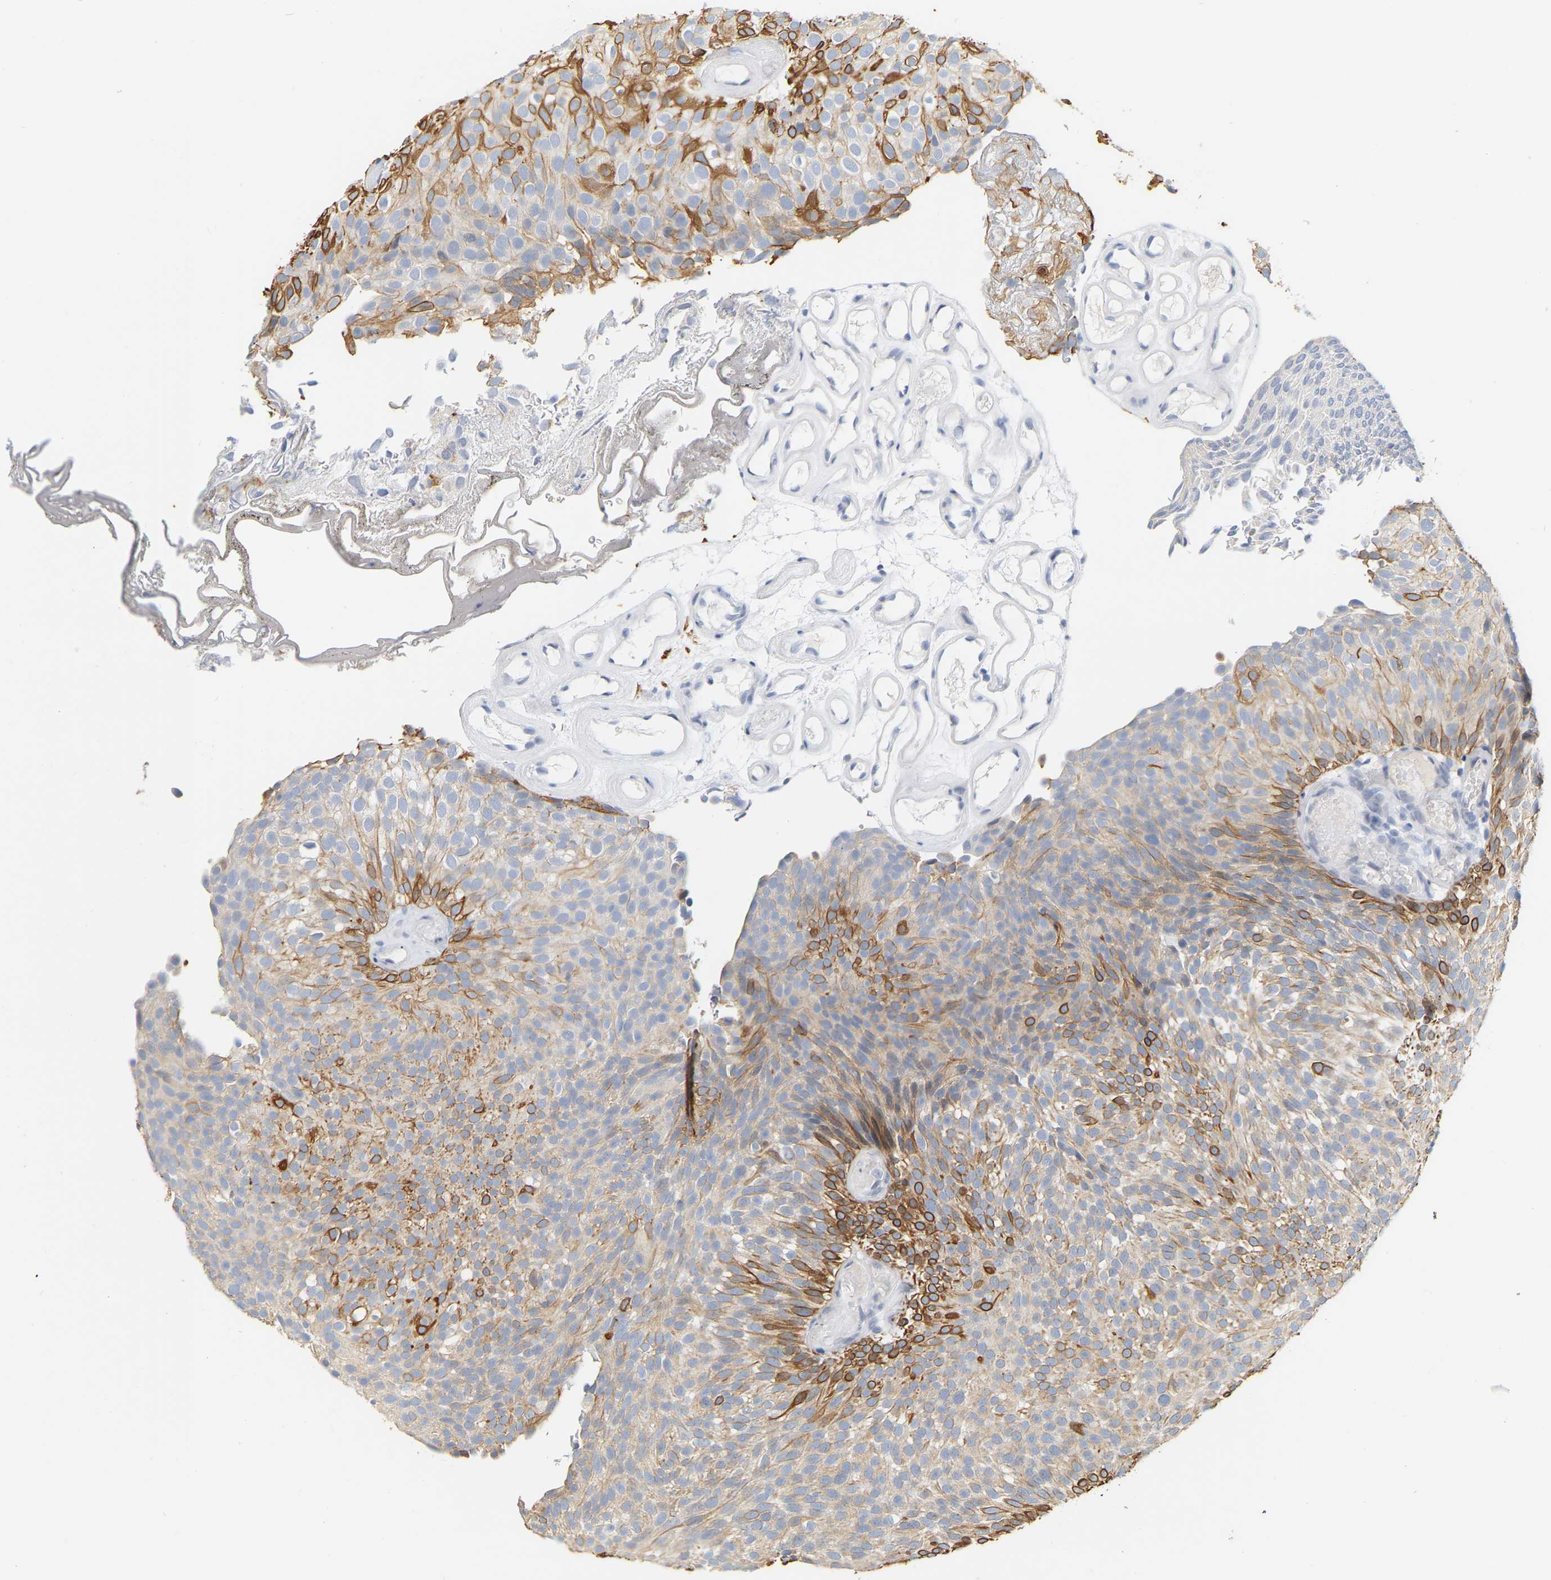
{"staining": {"intensity": "moderate", "quantity": "25%-75%", "location": "cytoplasmic/membranous"}, "tissue": "urothelial cancer", "cell_type": "Tumor cells", "image_type": "cancer", "snomed": [{"axis": "morphology", "description": "Urothelial carcinoma, Low grade"}, {"axis": "topography", "description": "Urinary bladder"}], "caption": "Immunohistochemistry (IHC) micrograph of neoplastic tissue: urothelial cancer stained using immunohistochemistry demonstrates medium levels of moderate protein expression localized specifically in the cytoplasmic/membranous of tumor cells, appearing as a cytoplasmic/membranous brown color.", "gene": "KRT76", "patient": {"sex": "male", "age": 78}}